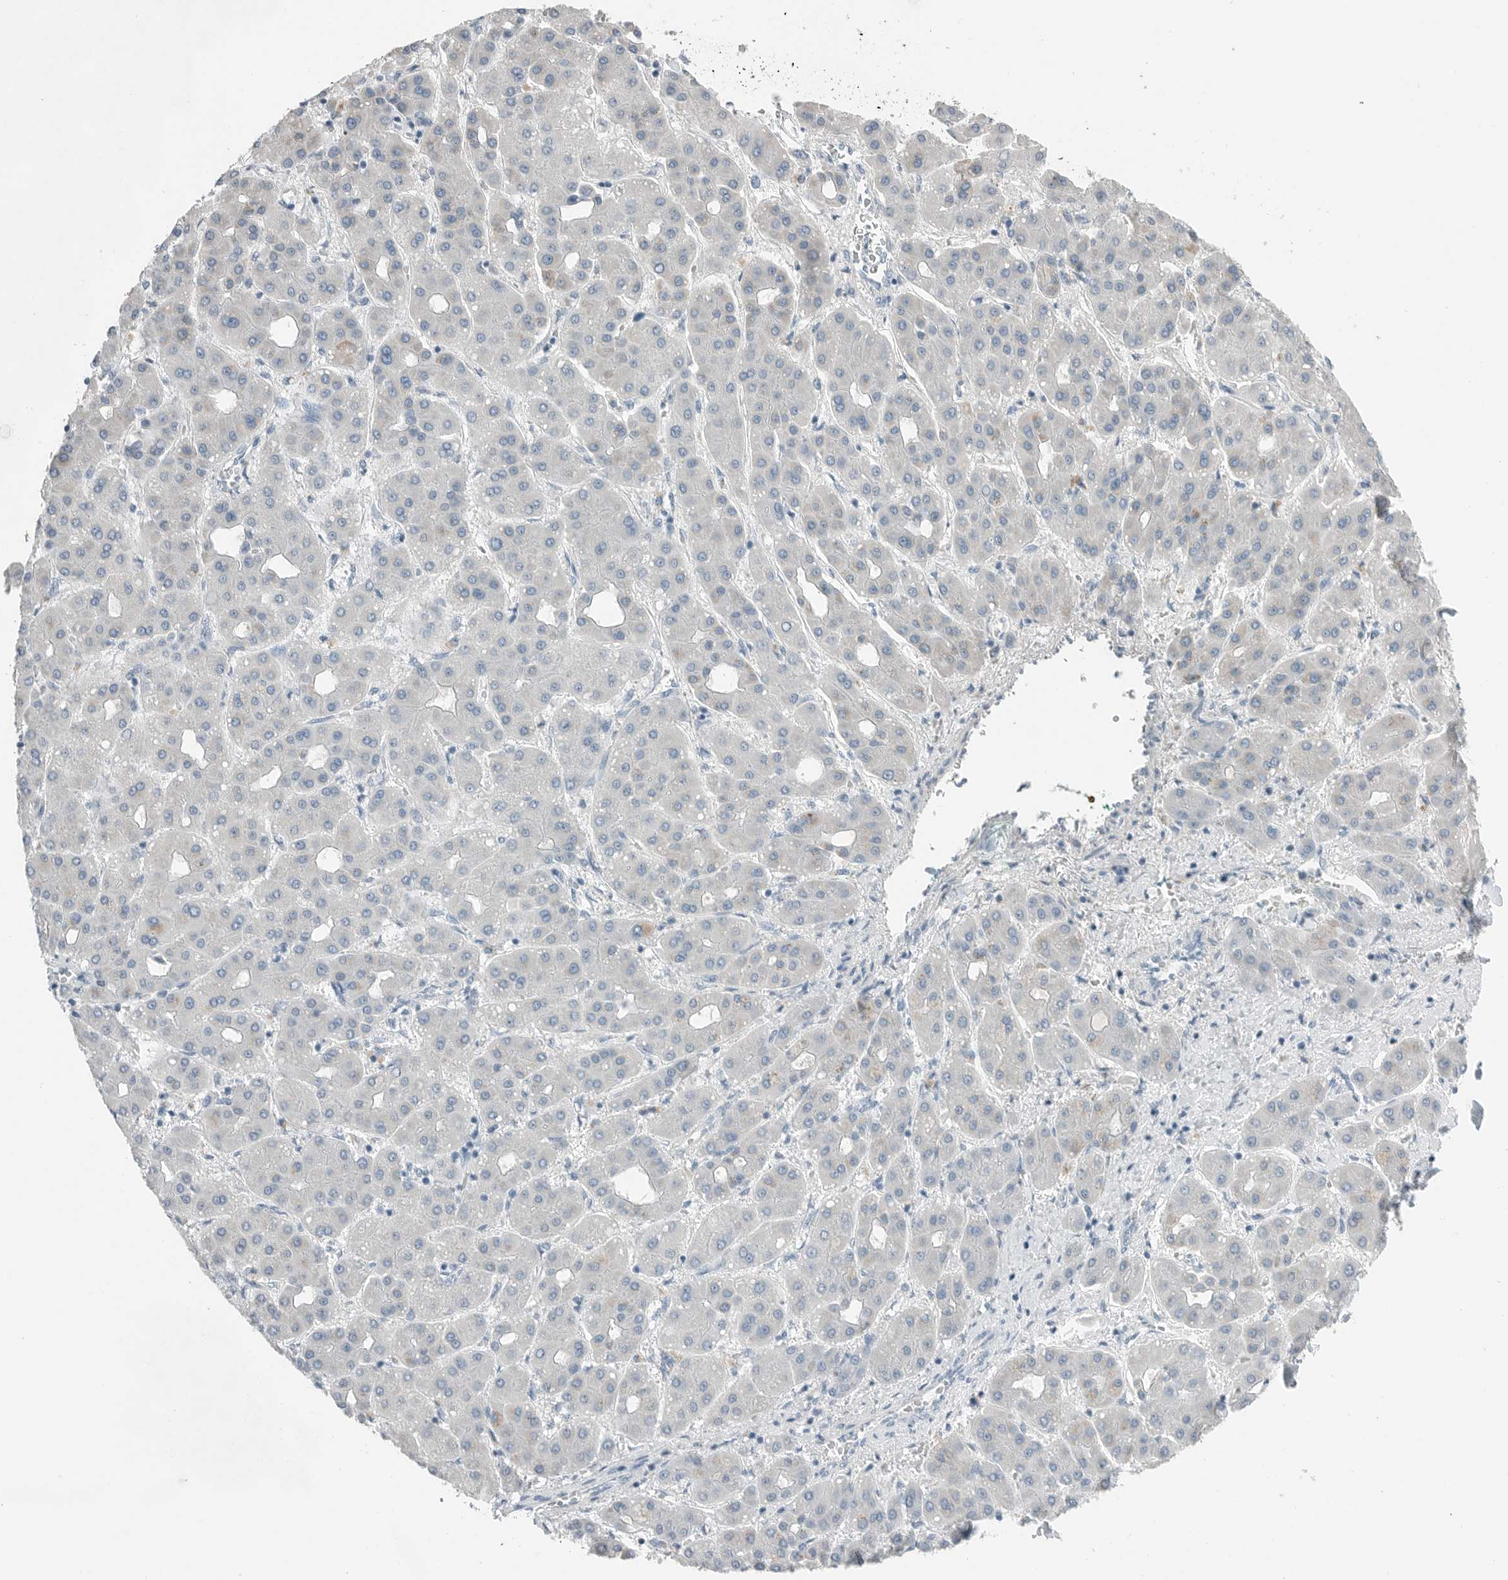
{"staining": {"intensity": "negative", "quantity": "none", "location": "none"}, "tissue": "liver cancer", "cell_type": "Tumor cells", "image_type": "cancer", "snomed": [{"axis": "morphology", "description": "Carcinoma, Hepatocellular, NOS"}, {"axis": "topography", "description": "Liver"}], "caption": "Immunohistochemistry micrograph of neoplastic tissue: human liver cancer stained with DAB (3,3'-diaminobenzidine) demonstrates no significant protein positivity in tumor cells.", "gene": "SERPINB7", "patient": {"sex": "male", "age": 65}}